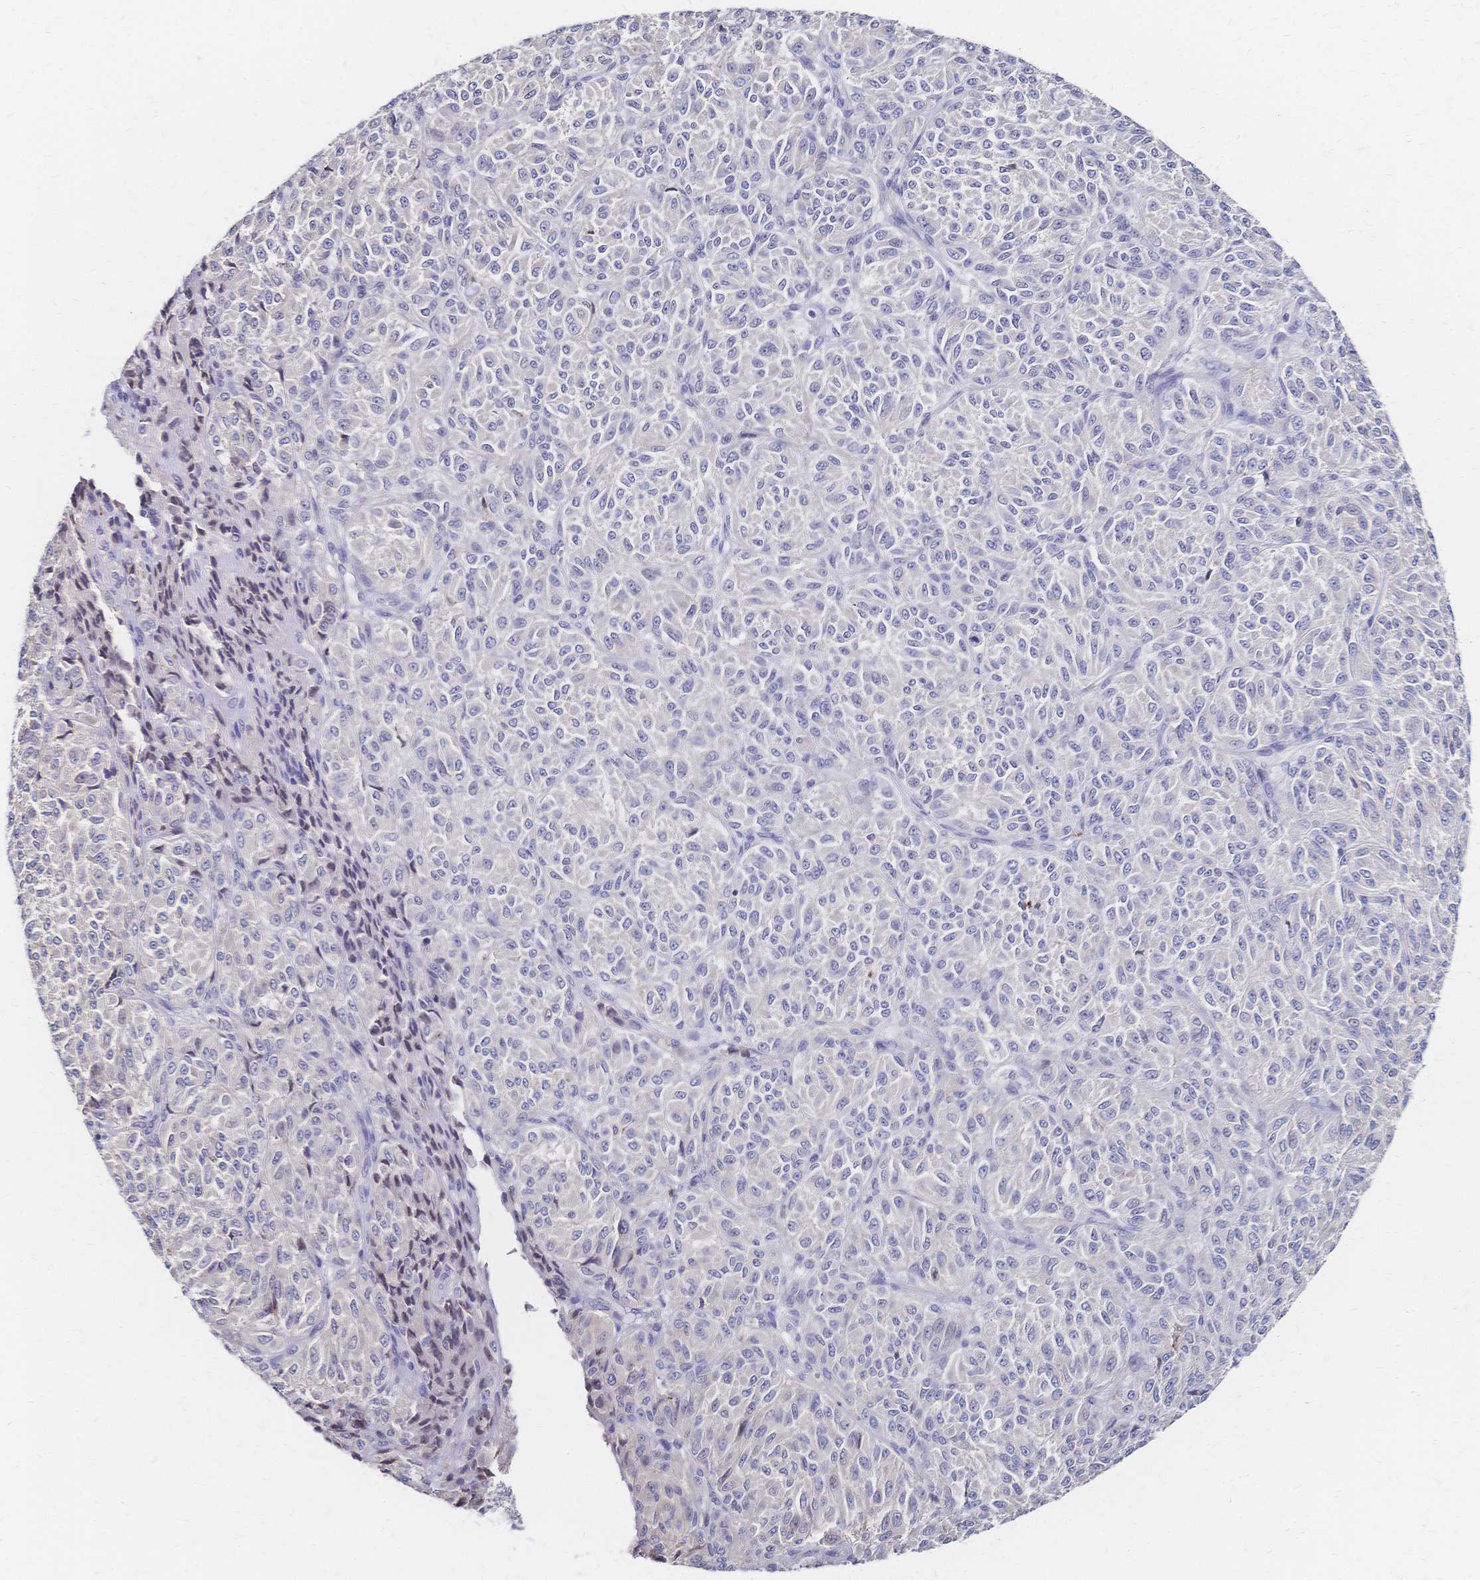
{"staining": {"intensity": "negative", "quantity": "none", "location": "none"}, "tissue": "melanoma", "cell_type": "Tumor cells", "image_type": "cancer", "snomed": [{"axis": "morphology", "description": "Malignant melanoma, Metastatic site"}, {"axis": "topography", "description": "Brain"}], "caption": "Immunohistochemistry (IHC) of human melanoma shows no staining in tumor cells. (Immunohistochemistry, brightfield microscopy, high magnification).", "gene": "SLC5A1", "patient": {"sex": "female", "age": 56}}